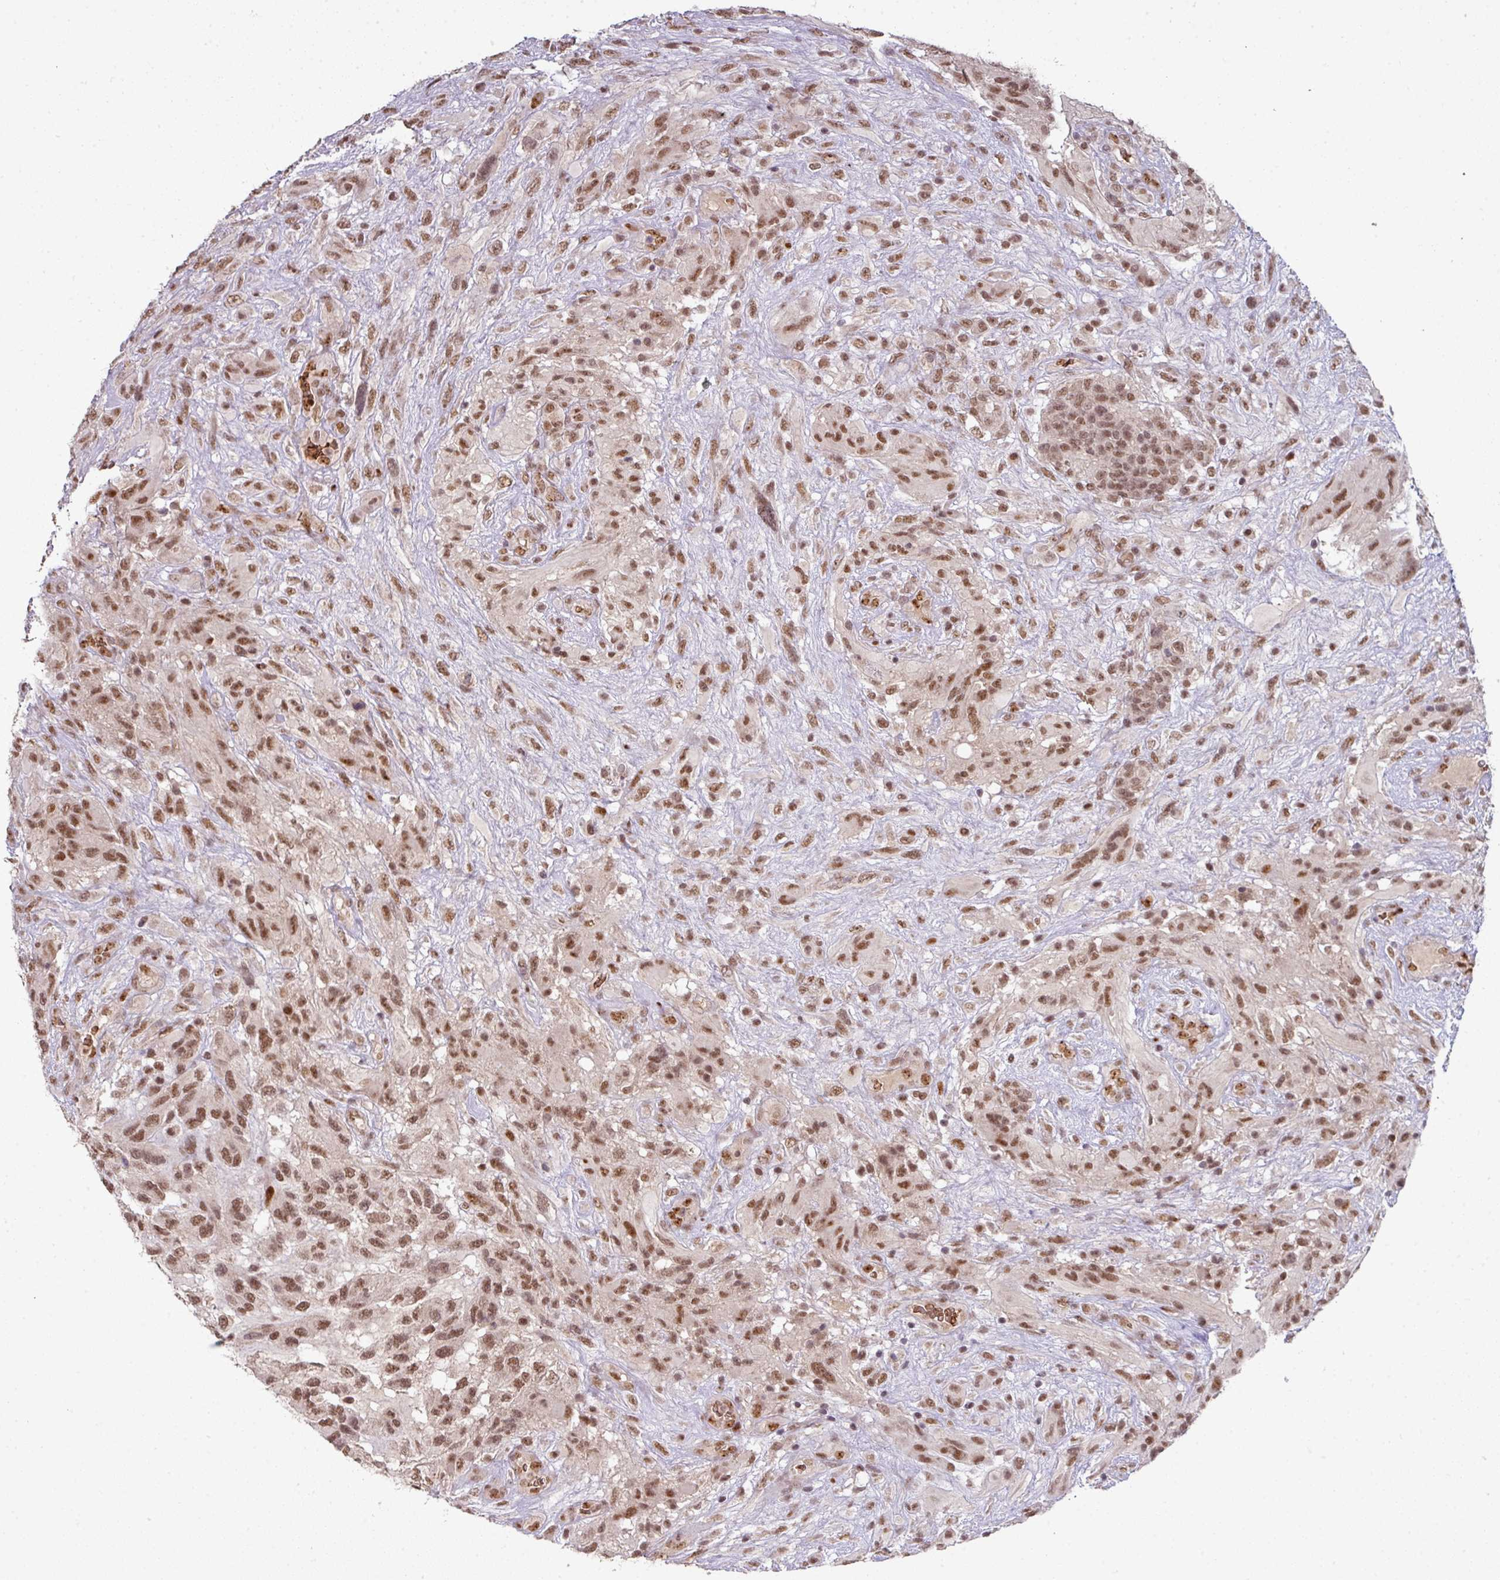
{"staining": {"intensity": "moderate", "quantity": ">75%", "location": "nuclear"}, "tissue": "glioma", "cell_type": "Tumor cells", "image_type": "cancer", "snomed": [{"axis": "morphology", "description": "Glioma, malignant, High grade"}, {"axis": "topography", "description": "Brain"}], "caption": "This is an image of IHC staining of malignant high-grade glioma, which shows moderate staining in the nuclear of tumor cells.", "gene": "NEIL1", "patient": {"sex": "male", "age": 61}}